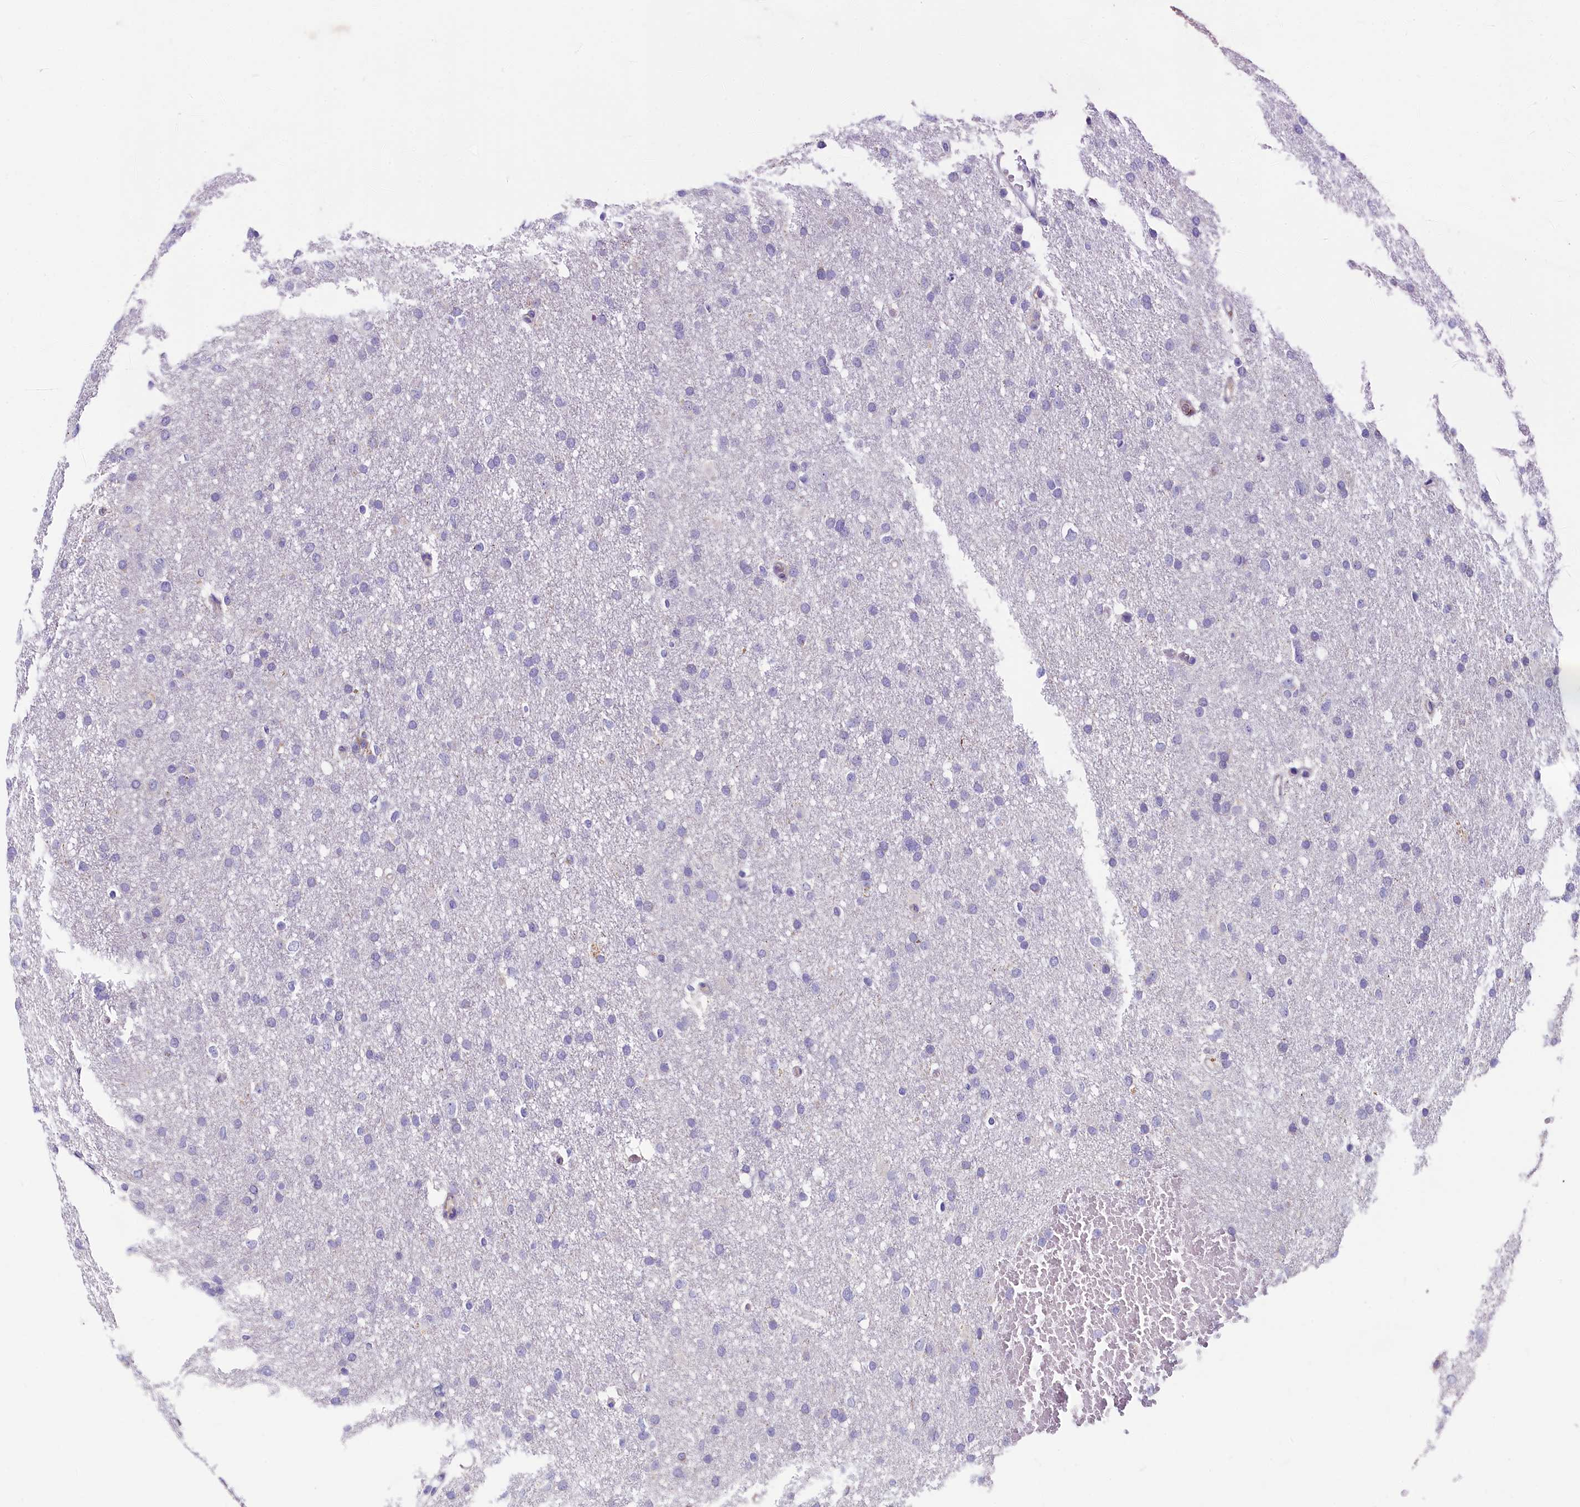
{"staining": {"intensity": "negative", "quantity": "none", "location": "none"}, "tissue": "glioma", "cell_type": "Tumor cells", "image_type": "cancer", "snomed": [{"axis": "morphology", "description": "Glioma, malignant, High grade"}, {"axis": "topography", "description": "Cerebral cortex"}], "caption": "Tumor cells show no significant expression in malignant high-grade glioma.", "gene": "INSC", "patient": {"sex": "female", "age": 36}}